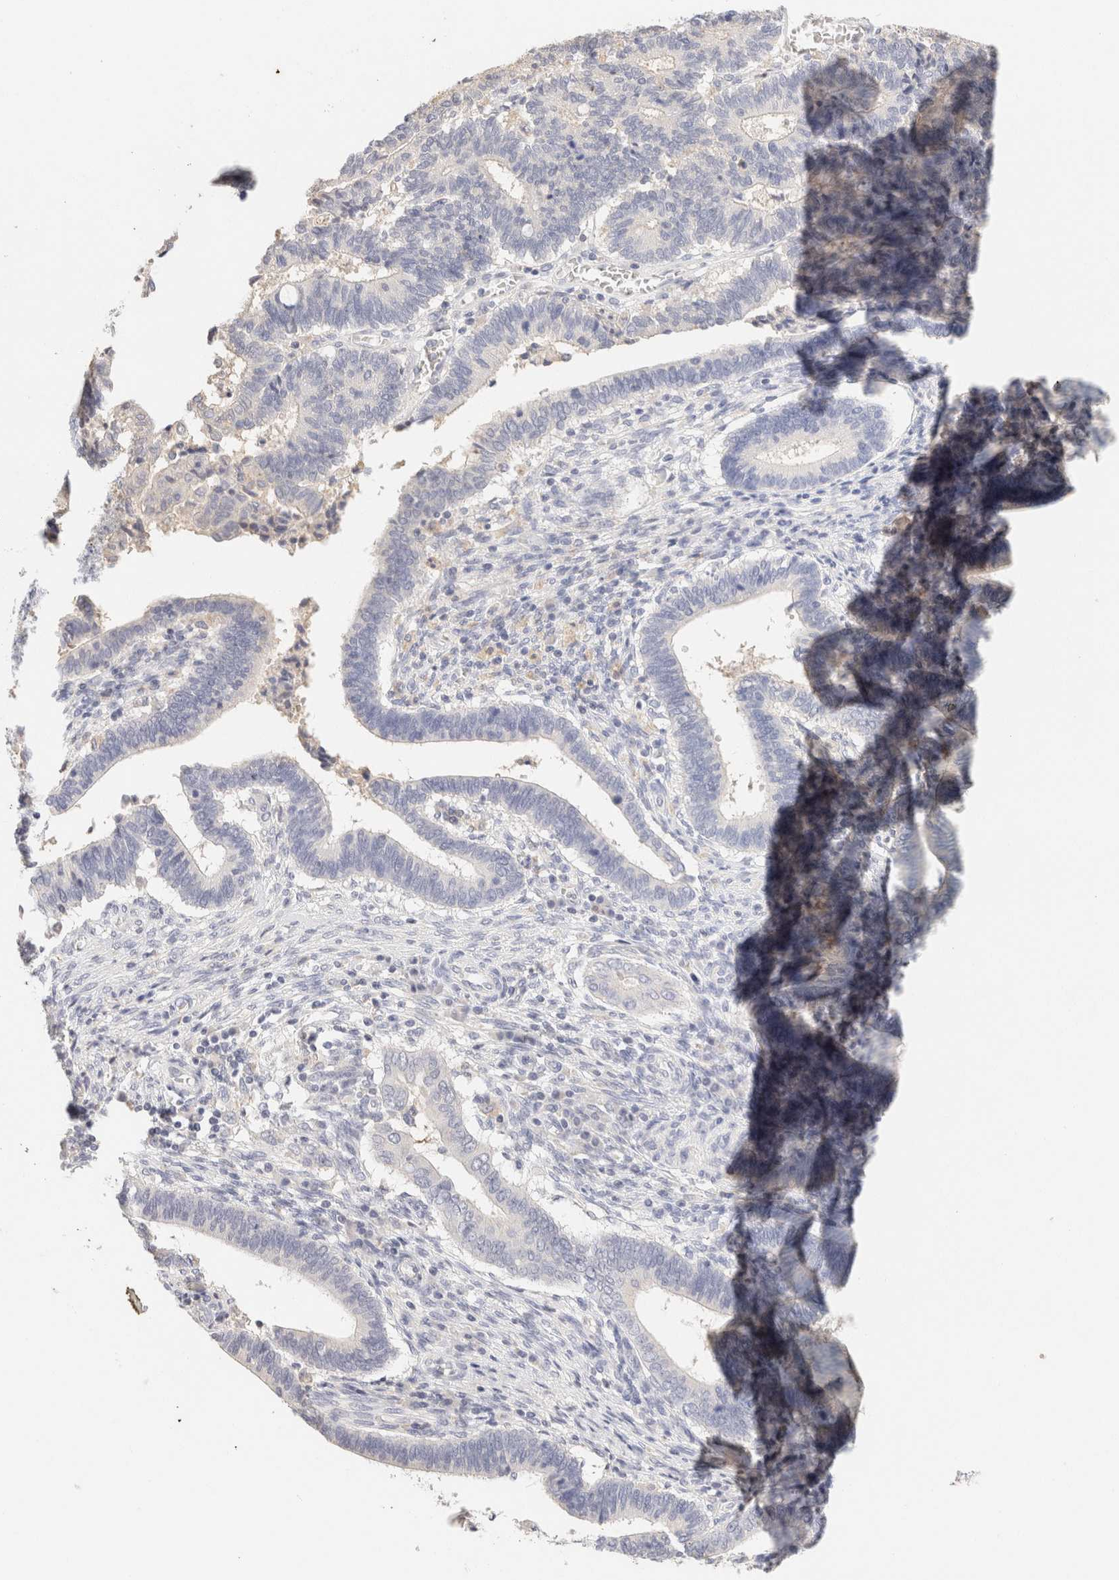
{"staining": {"intensity": "negative", "quantity": "none", "location": "none"}, "tissue": "cervical cancer", "cell_type": "Tumor cells", "image_type": "cancer", "snomed": [{"axis": "morphology", "description": "Adenocarcinoma, NOS"}, {"axis": "topography", "description": "Cervix"}], "caption": "DAB immunohistochemical staining of cervical adenocarcinoma displays no significant expression in tumor cells.", "gene": "SCGB2A2", "patient": {"sex": "female", "age": 44}}